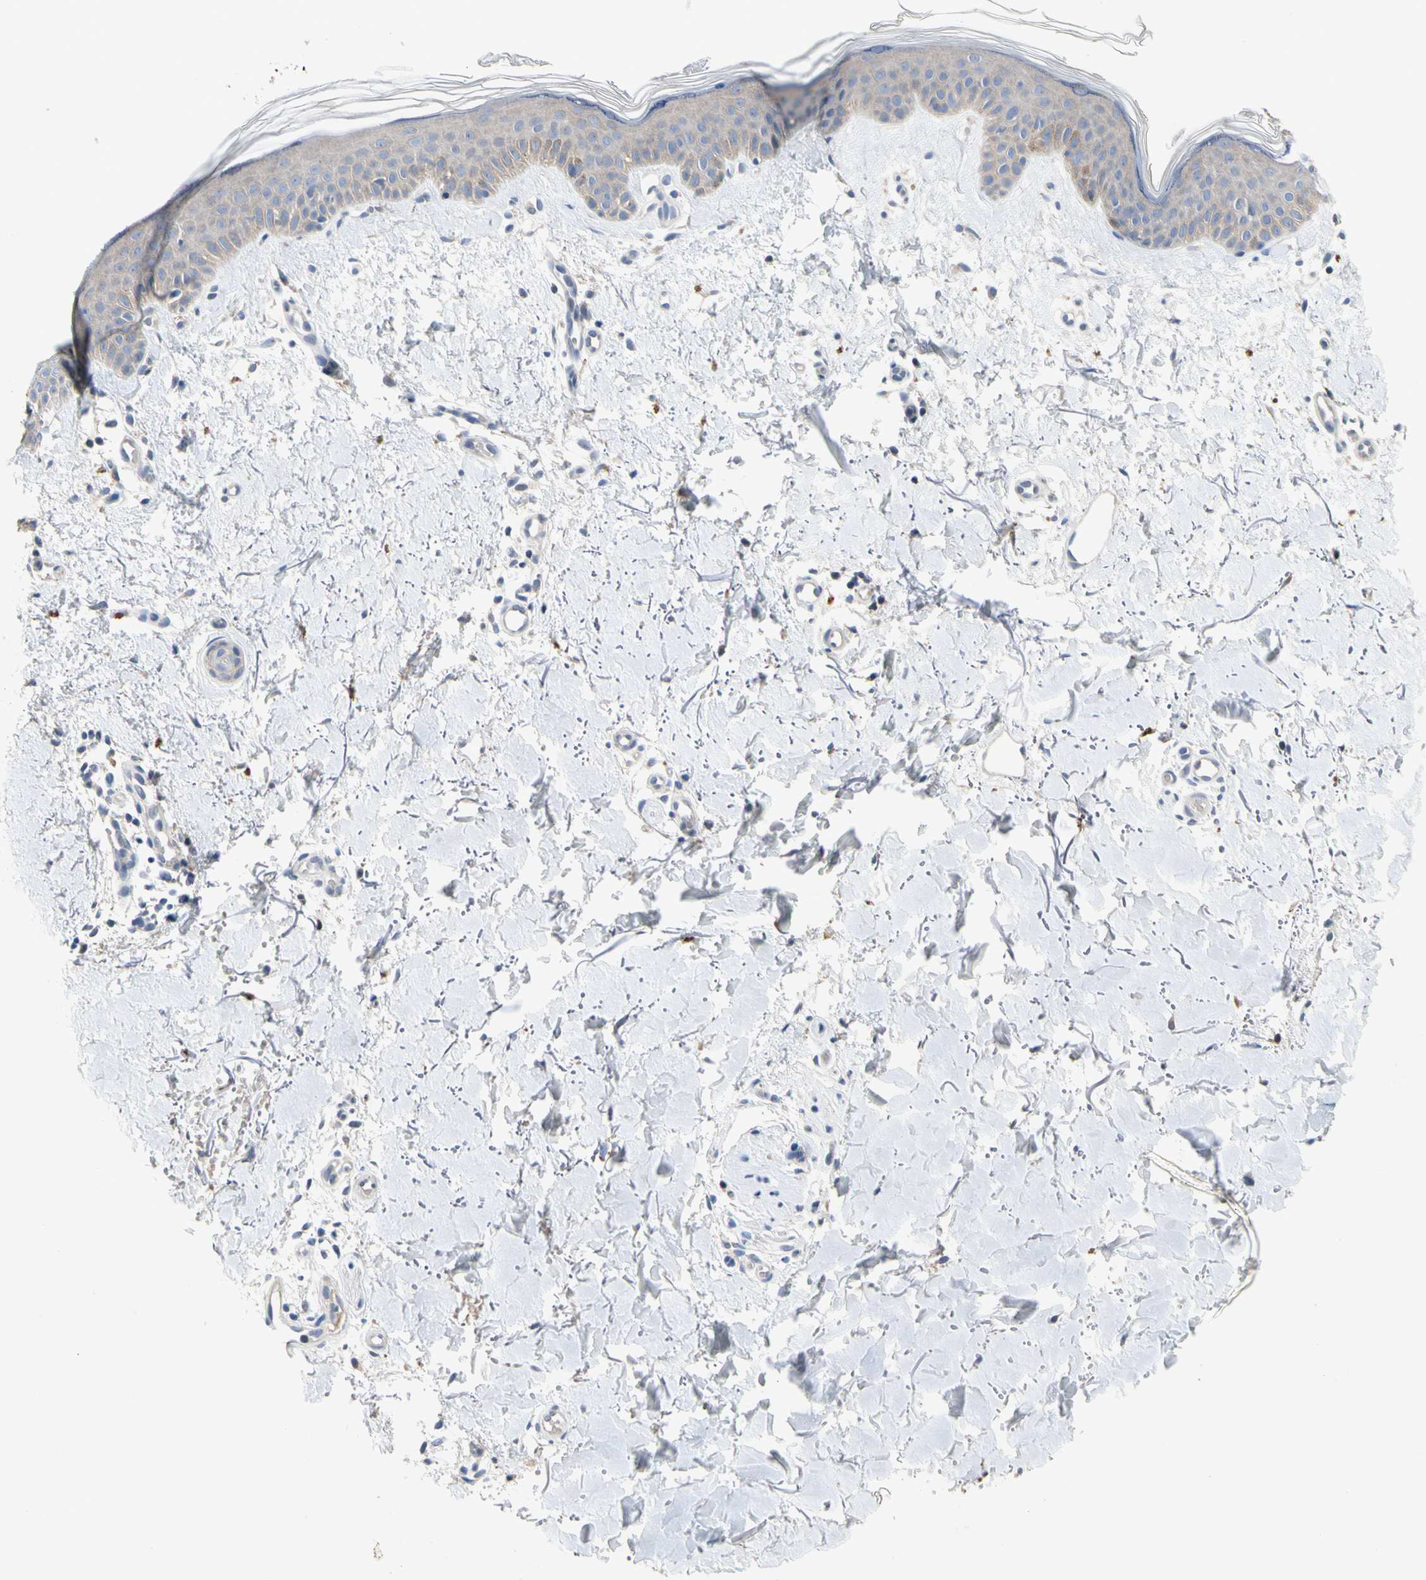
{"staining": {"intensity": "weak", "quantity": ">75%", "location": "cytoplasmic/membranous"}, "tissue": "skin", "cell_type": "Fibroblasts", "image_type": "normal", "snomed": [{"axis": "morphology", "description": "Normal tissue, NOS"}, {"axis": "topography", "description": "Skin"}], "caption": "DAB (3,3'-diaminobenzidine) immunohistochemical staining of unremarkable human skin shows weak cytoplasmic/membranous protein expression in approximately >75% of fibroblasts. Nuclei are stained in blue.", "gene": "GAS6", "patient": {"sex": "female", "age": 56}}